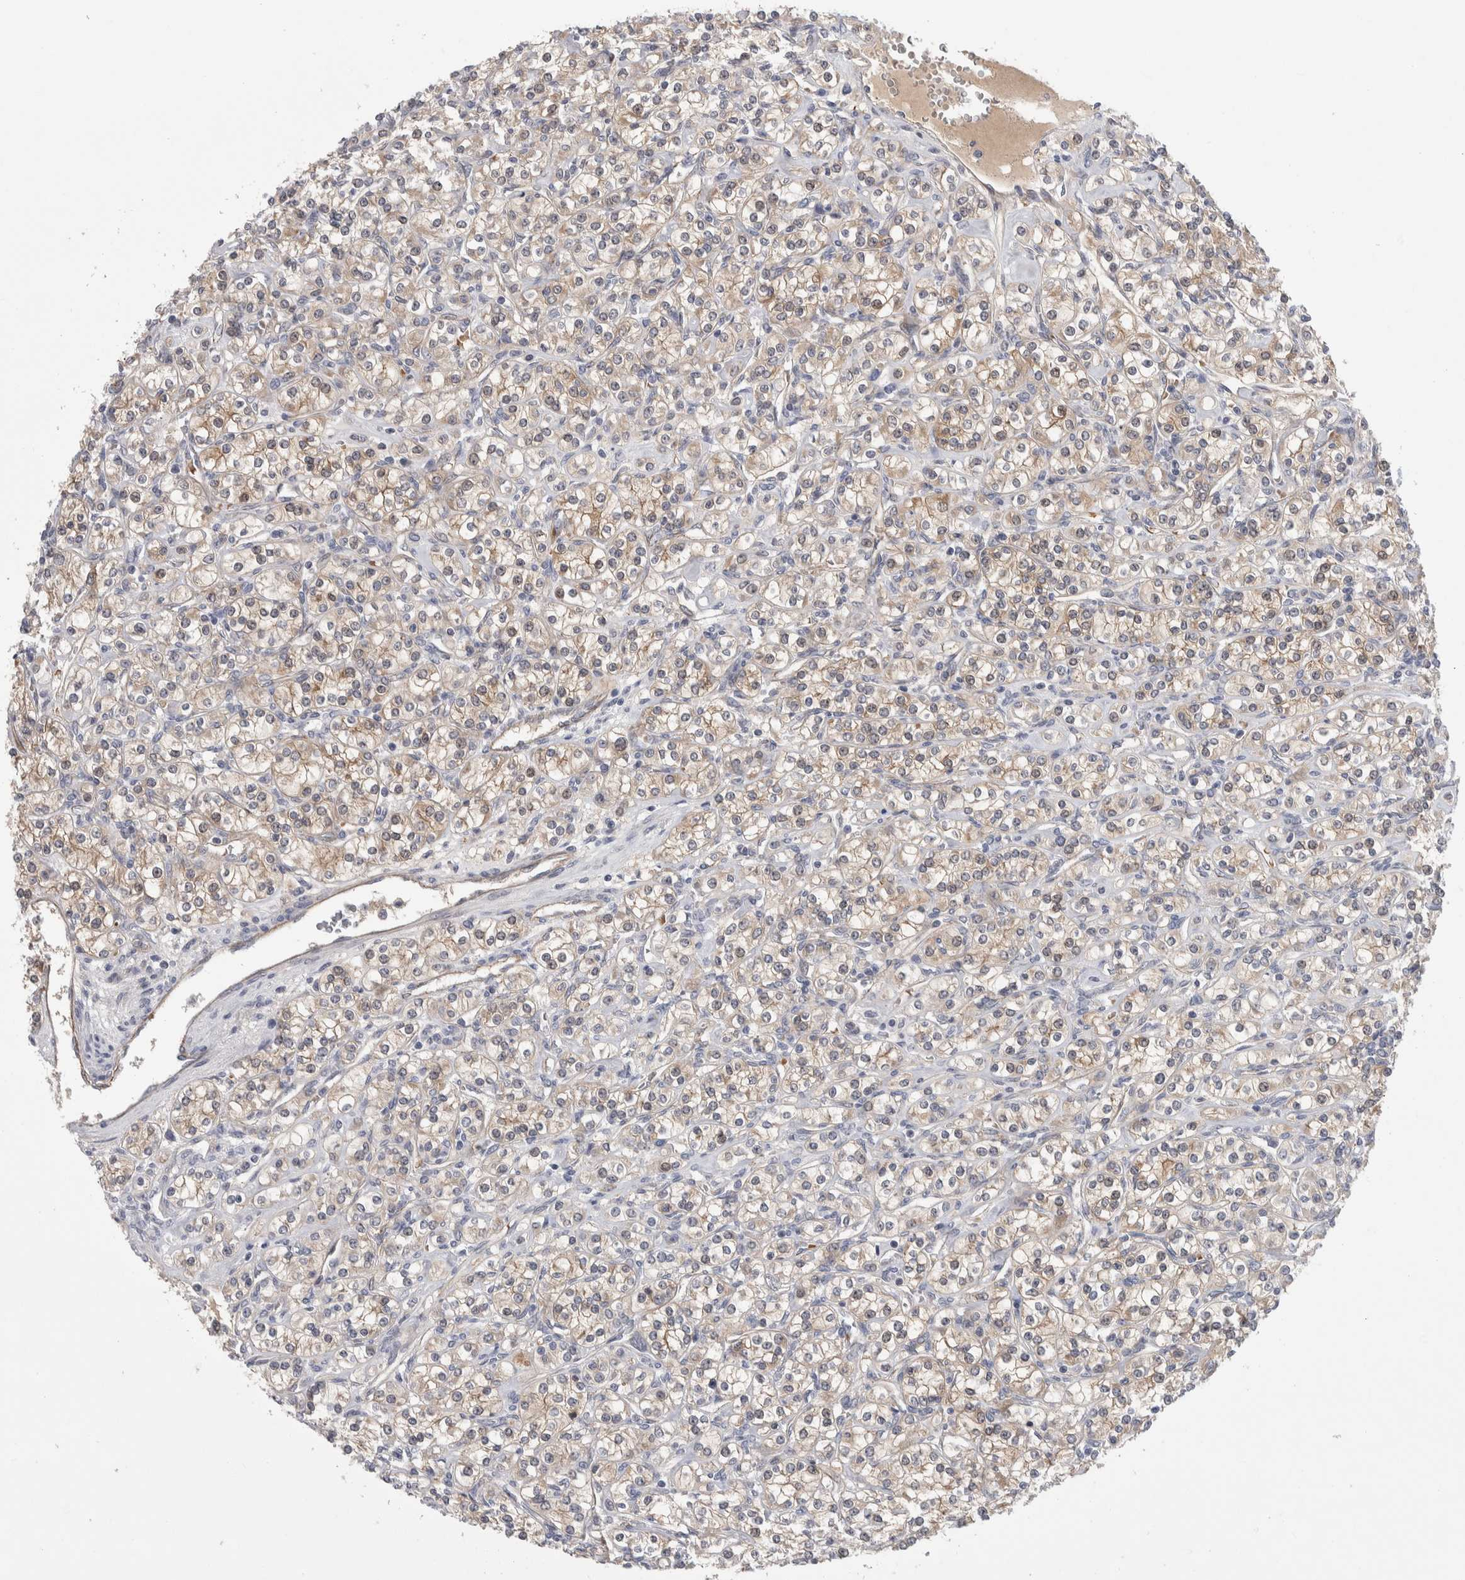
{"staining": {"intensity": "weak", "quantity": "25%-75%", "location": "cytoplasmic/membranous"}, "tissue": "renal cancer", "cell_type": "Tumor cells", "image_type": "cancer", "snomed": [{"axis": "morphology", "description": "Adenocarcinoma, NOS"}, {"axis": "topography", "description": "Kidney"}], "caption": "Adenocarcinoma (renal) stained for a protein displays weak cytoplasmic/membranous positivity in tumor cells.", "gene": "ZNF862", "patient": {"sex": "male", "age": 77}}